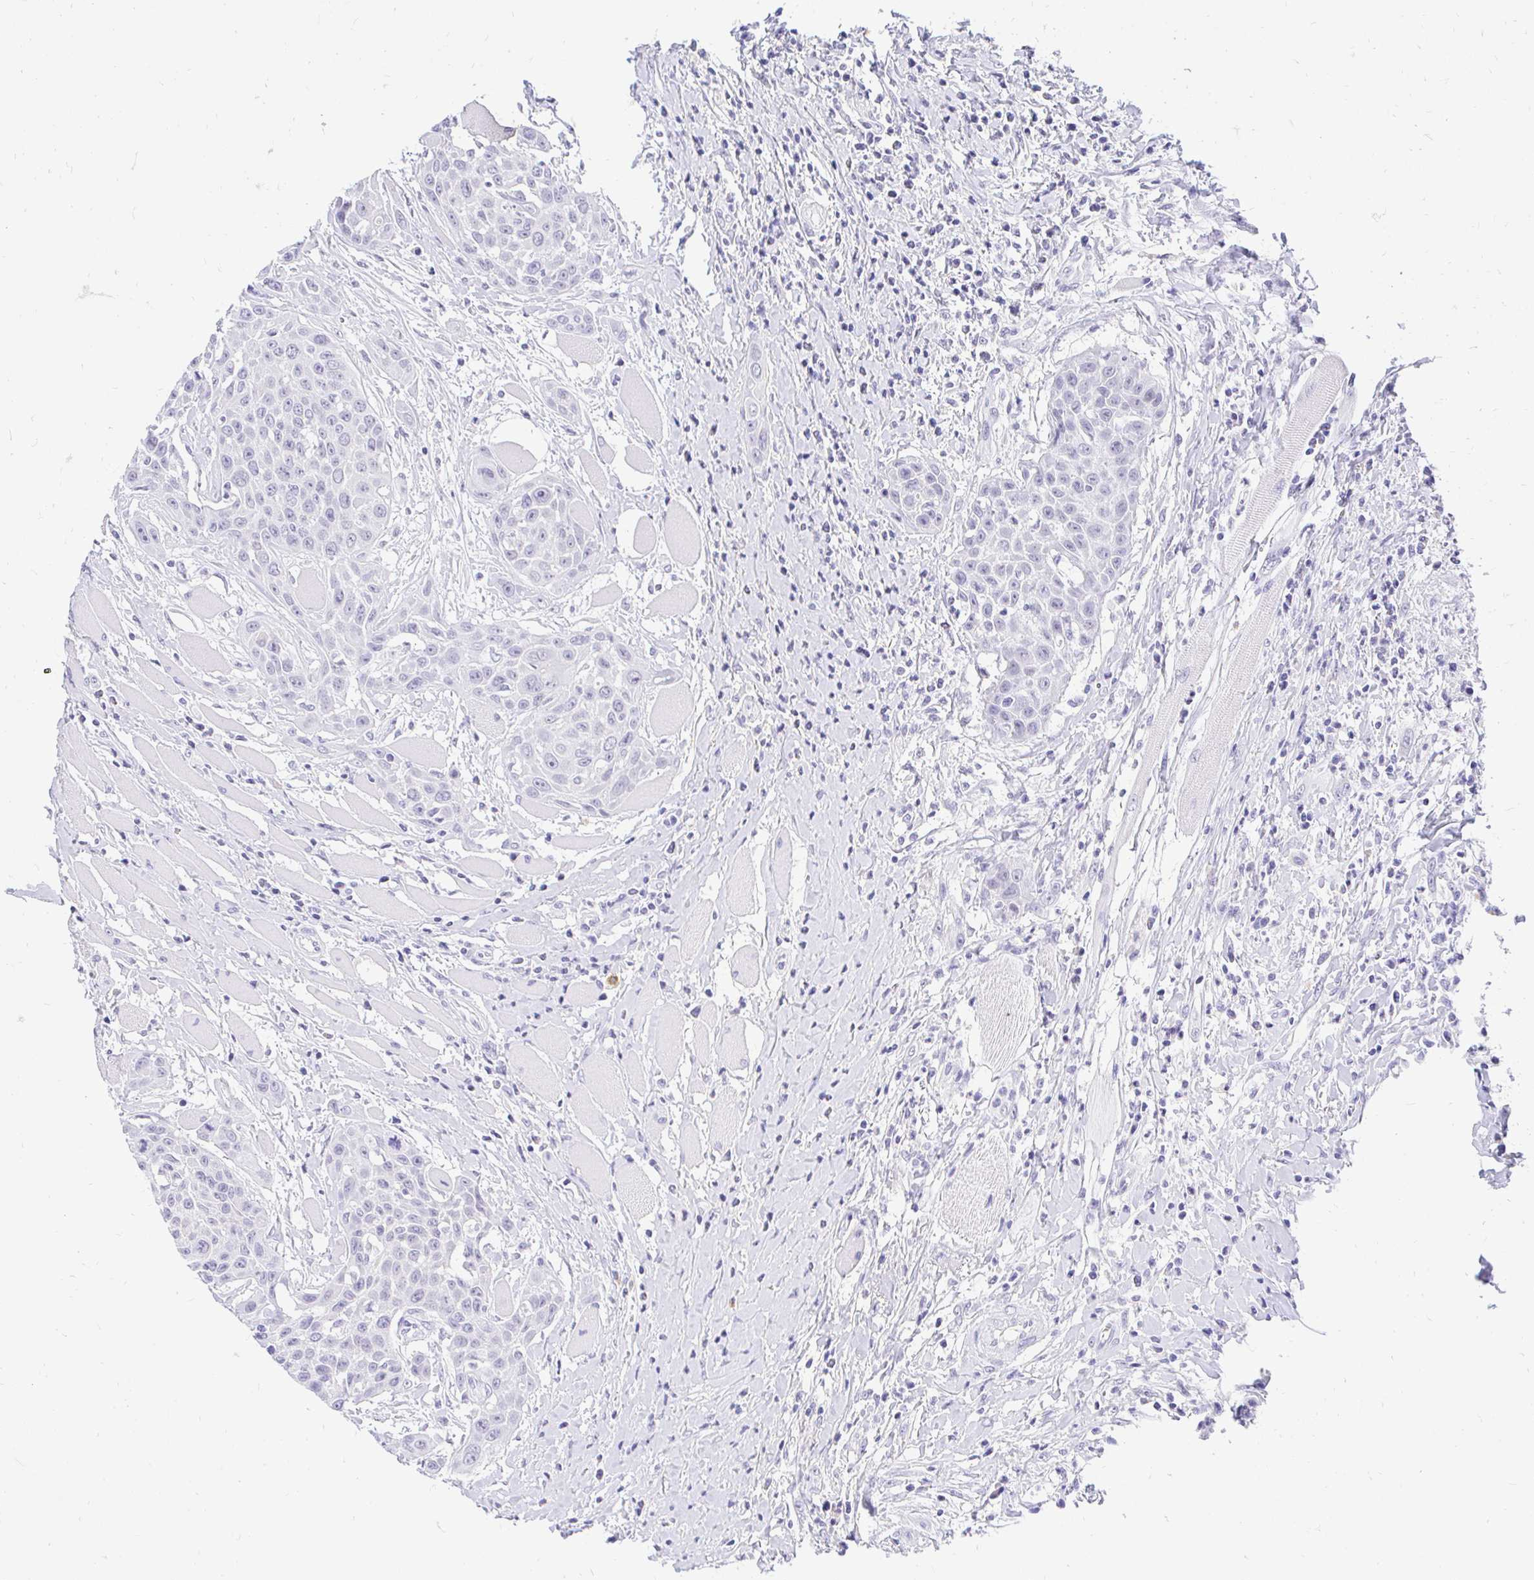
{"staining": {"intensity": "negative", "quantity": "none", "location": "none"}, "tissue": "head and neck cancer", "cell_type": "Tumor cells", "image_type": "cancer", "snomed": [{"axis": "morphology", "description": "Squamous cell carcinoma, NOS"}, {"axis": "topography", "description": "Head-Neck"}], "caption": "Tumor cells show no significant protein expression in head and neck cancer. The staining is performed using DAB (3,3'-diaminobenzidine) brown chromogen with nuclei counter-stained in using hematoxylin.", "gene": "FATE1", "patient": {"sex": "female", "age": 73}}